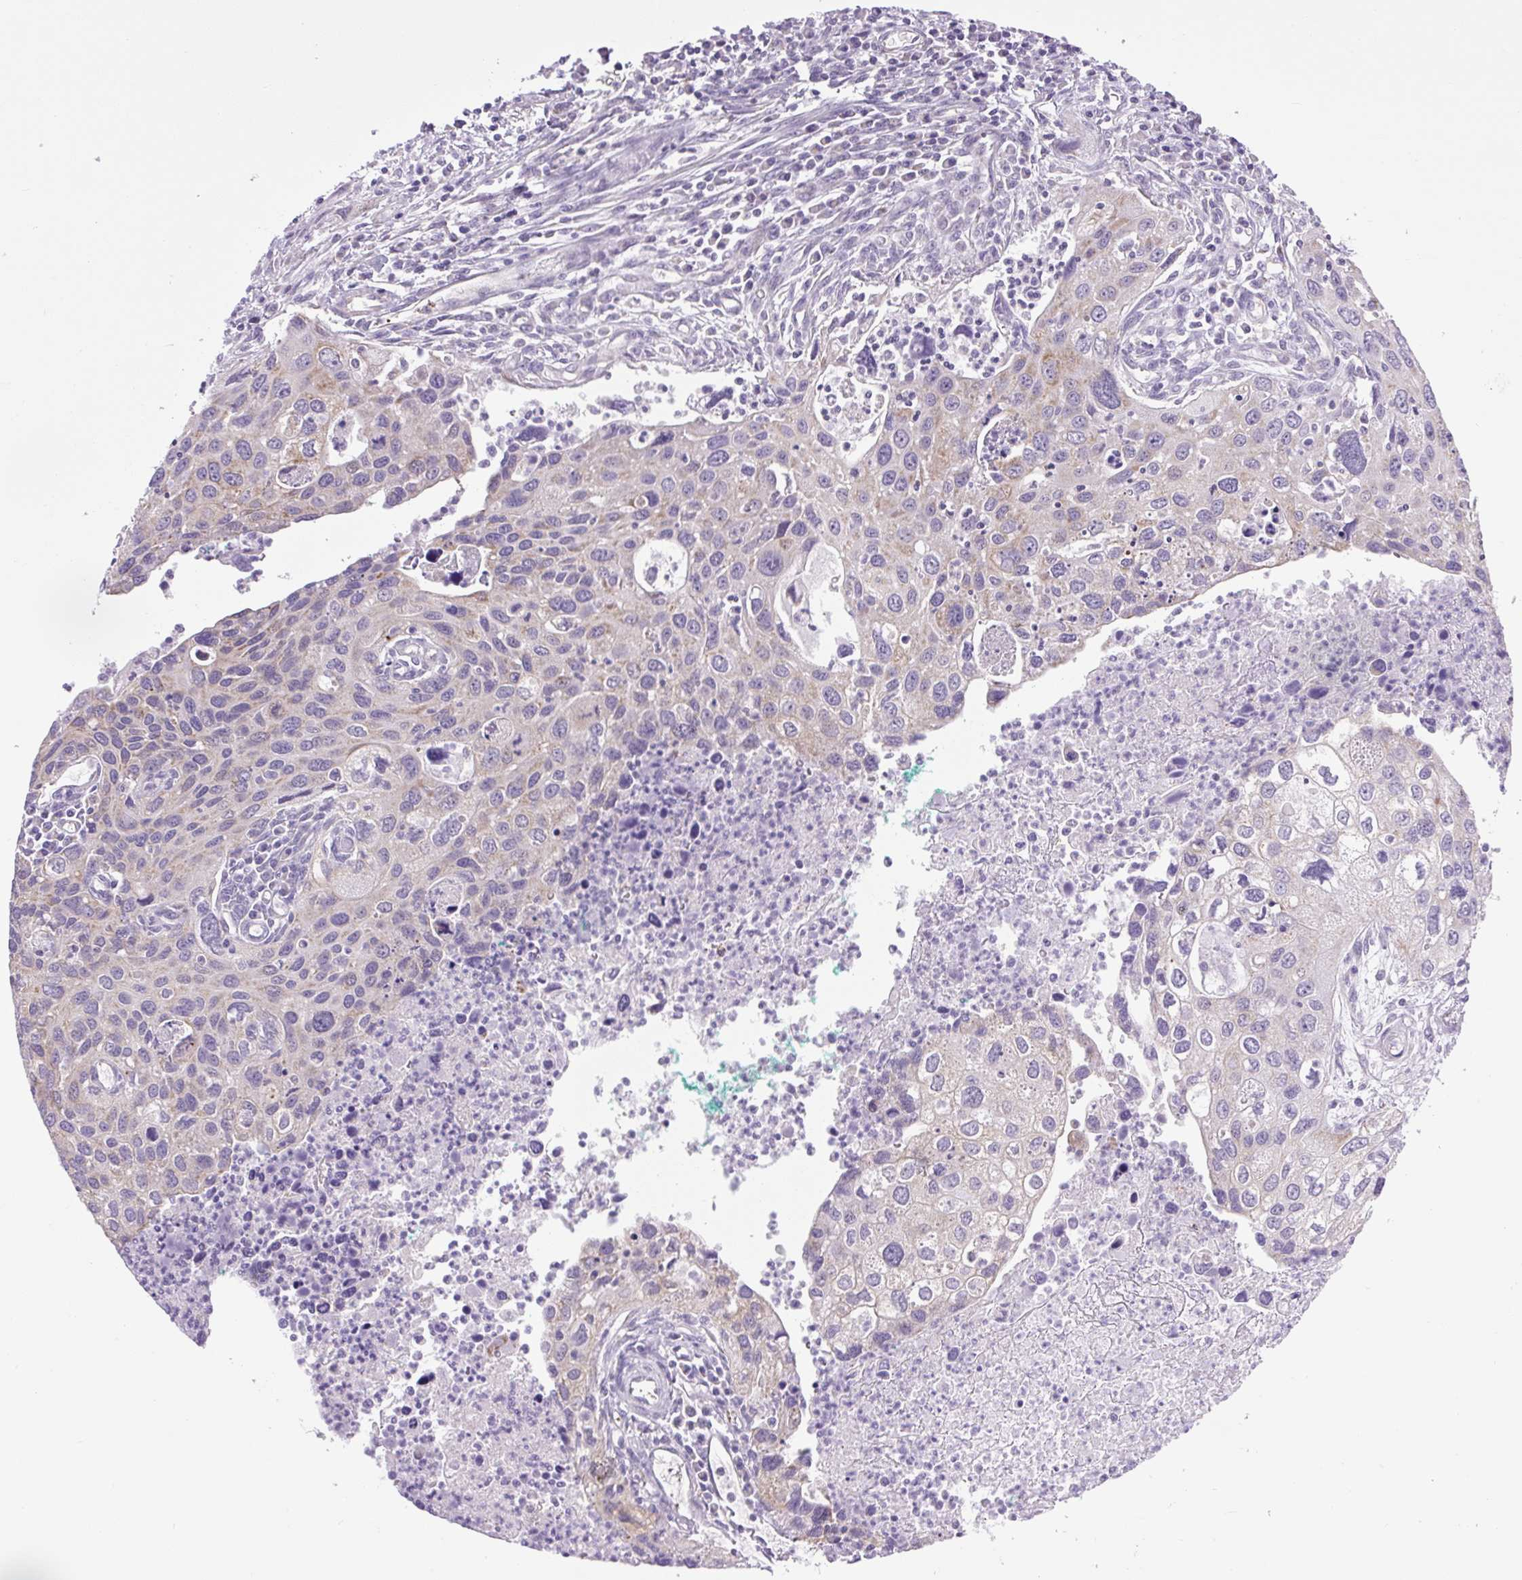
{"staining": {"intensity": "weak", "quantity": "<25%", "location": "cytoplasmic/membranous"}, "tissue": "cervical cancer", "cell_type": "Tumor cells", "image_type": "cancer", "snomed": [{"axis": "morphology", "description": "Squamous cell carcinoma, NOS"}, {"axis": "topography", "description": "Cervix"}], "caption": "Immunohistochemistry micrograph of neoplastic tissue: squamous cell carcinoma (cervical) stained with DAB reveals no significant protein expression in tumor cells. Nuclei are stained in blue.", "gene": "RNASE10", "patient": {"sex": "female", "age": 55}}